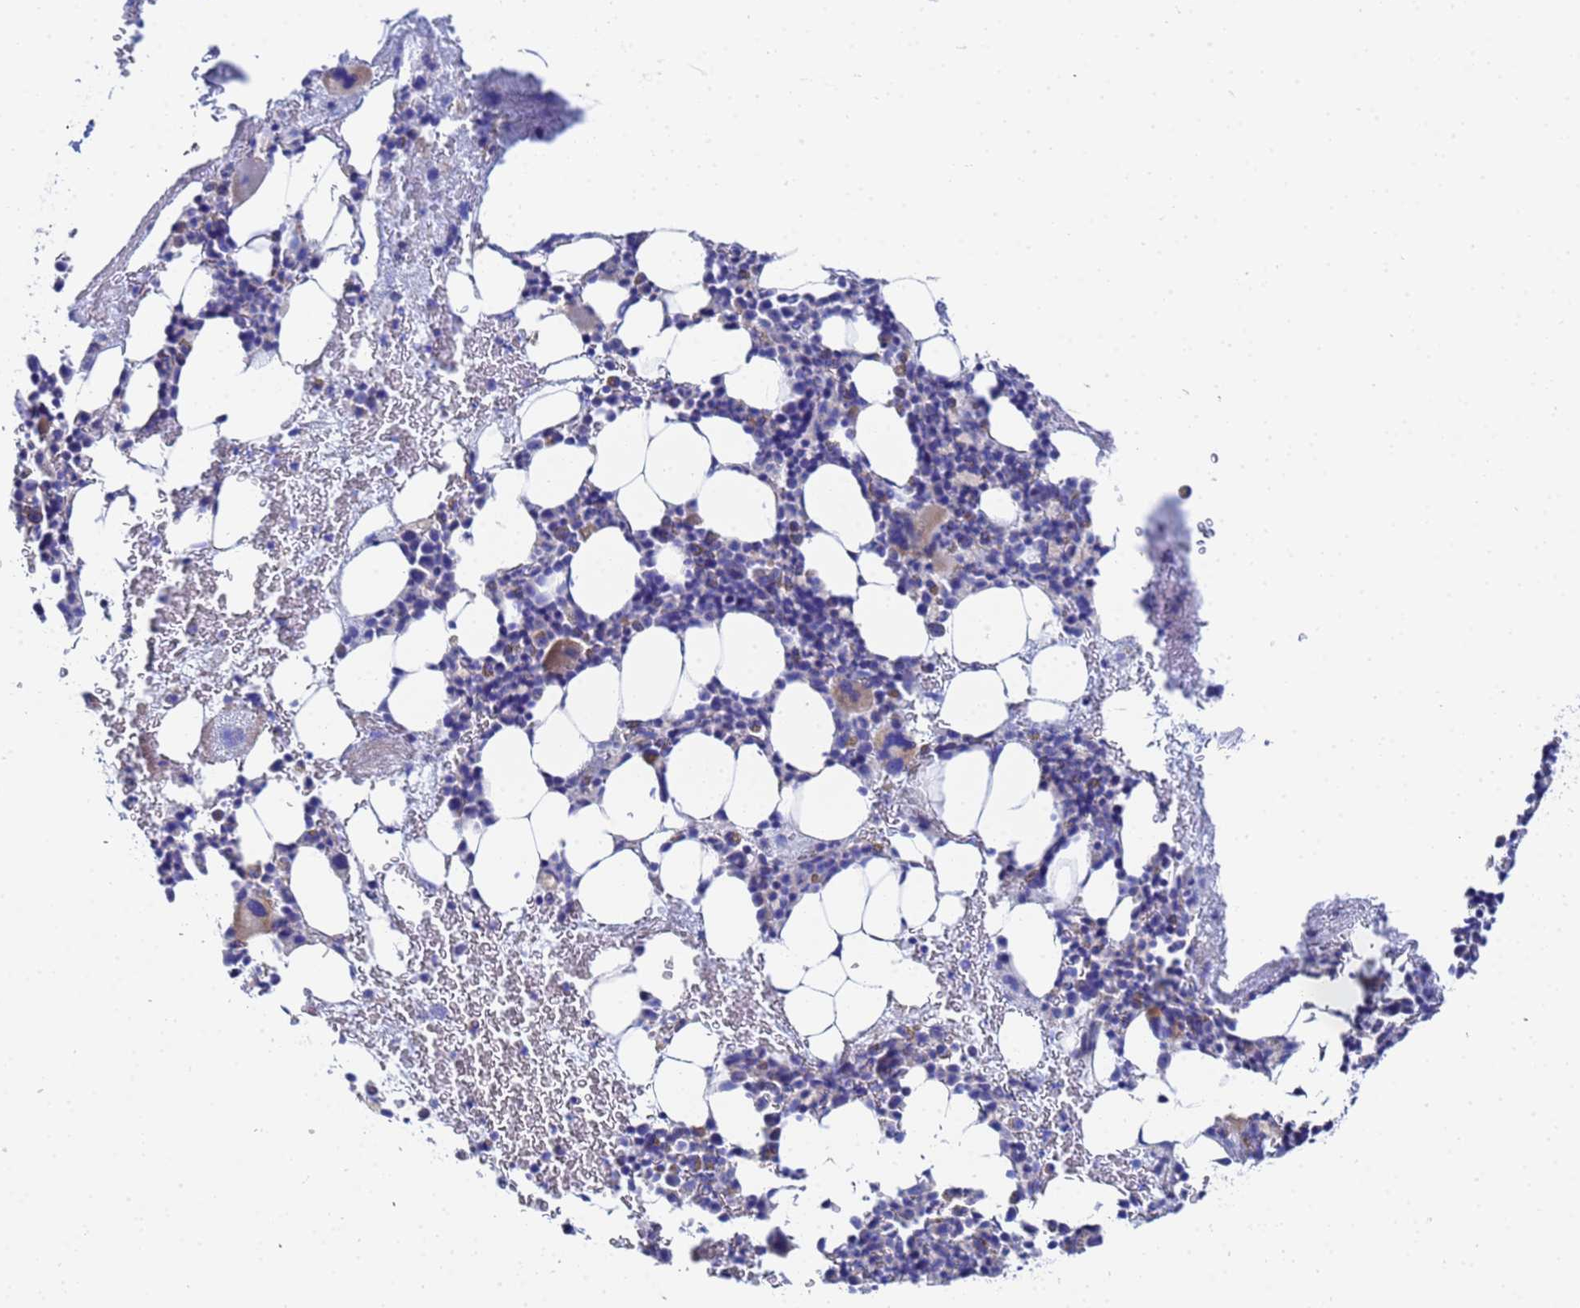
{"staining": {"intensity": "weak", "quantity": "<25%", "location": "cytoplasmic/membranous"}, "tissue": "bone marrow", "cell_type": "Hematopoietic cells", "image_type": "normal", "snomed": [{"axis": "morphology", "description": "Normal tissue, NOS"}, {"axis": "topography", "description": "Bone marrow"}], "caption": "Protein analysis of unremarkable bone marrow demonstrates no significant expression in hematopoietic cells.", "gene": "RAB39A", "patient": {"sex": "female", "age": 37}}